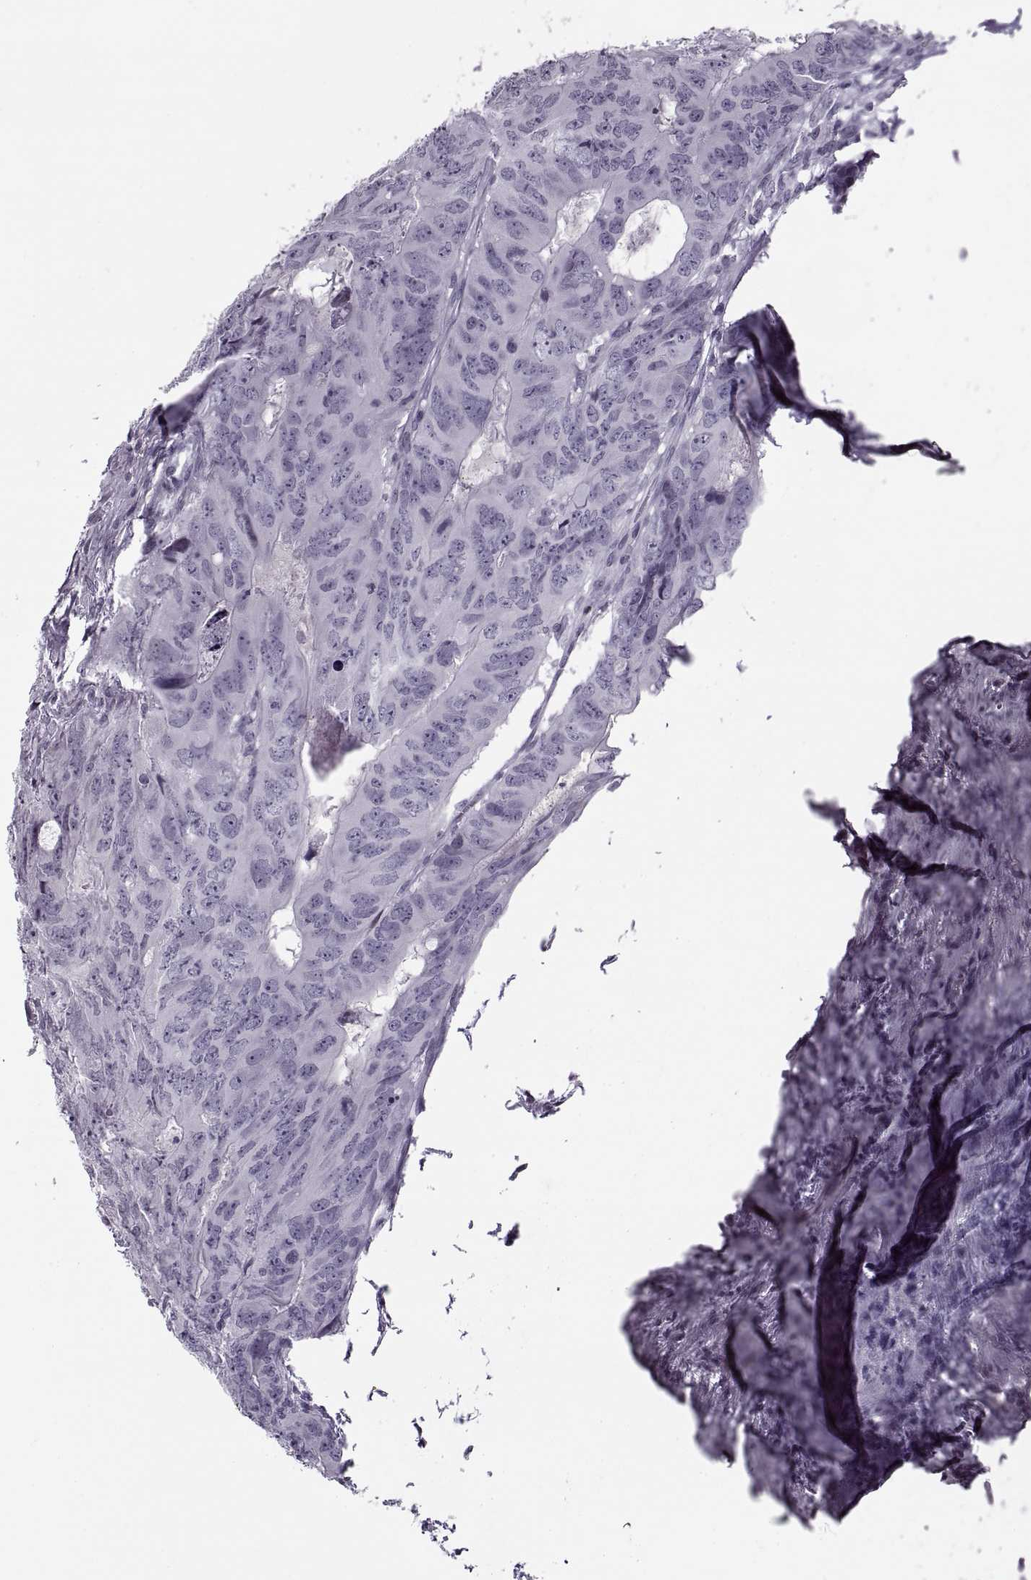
{"staining": {"intensity": "negative", "quantity": "none", "location": "none"}, "tissue": "colorectal cancer", "cell_type": "Tumor cells", "image_type": "cancer", "snomed": [{"axis": "morphology", "description": "Adenocarcinoma, NOS"}, {"axis": "topography", "description": "Colon"}], "caption": "High magnification brightfield microscopy of colorectal adenocarcinoma stained with DAB (3,3'-diaminobenzidine) (brown) and counterstained with hematoxylin (blue): tumor cells show no significant positivity. (DAB immunohistochemistry, high magnification).", "gene": "H1-8", "patient": {"sex": "male", "age": 79}}